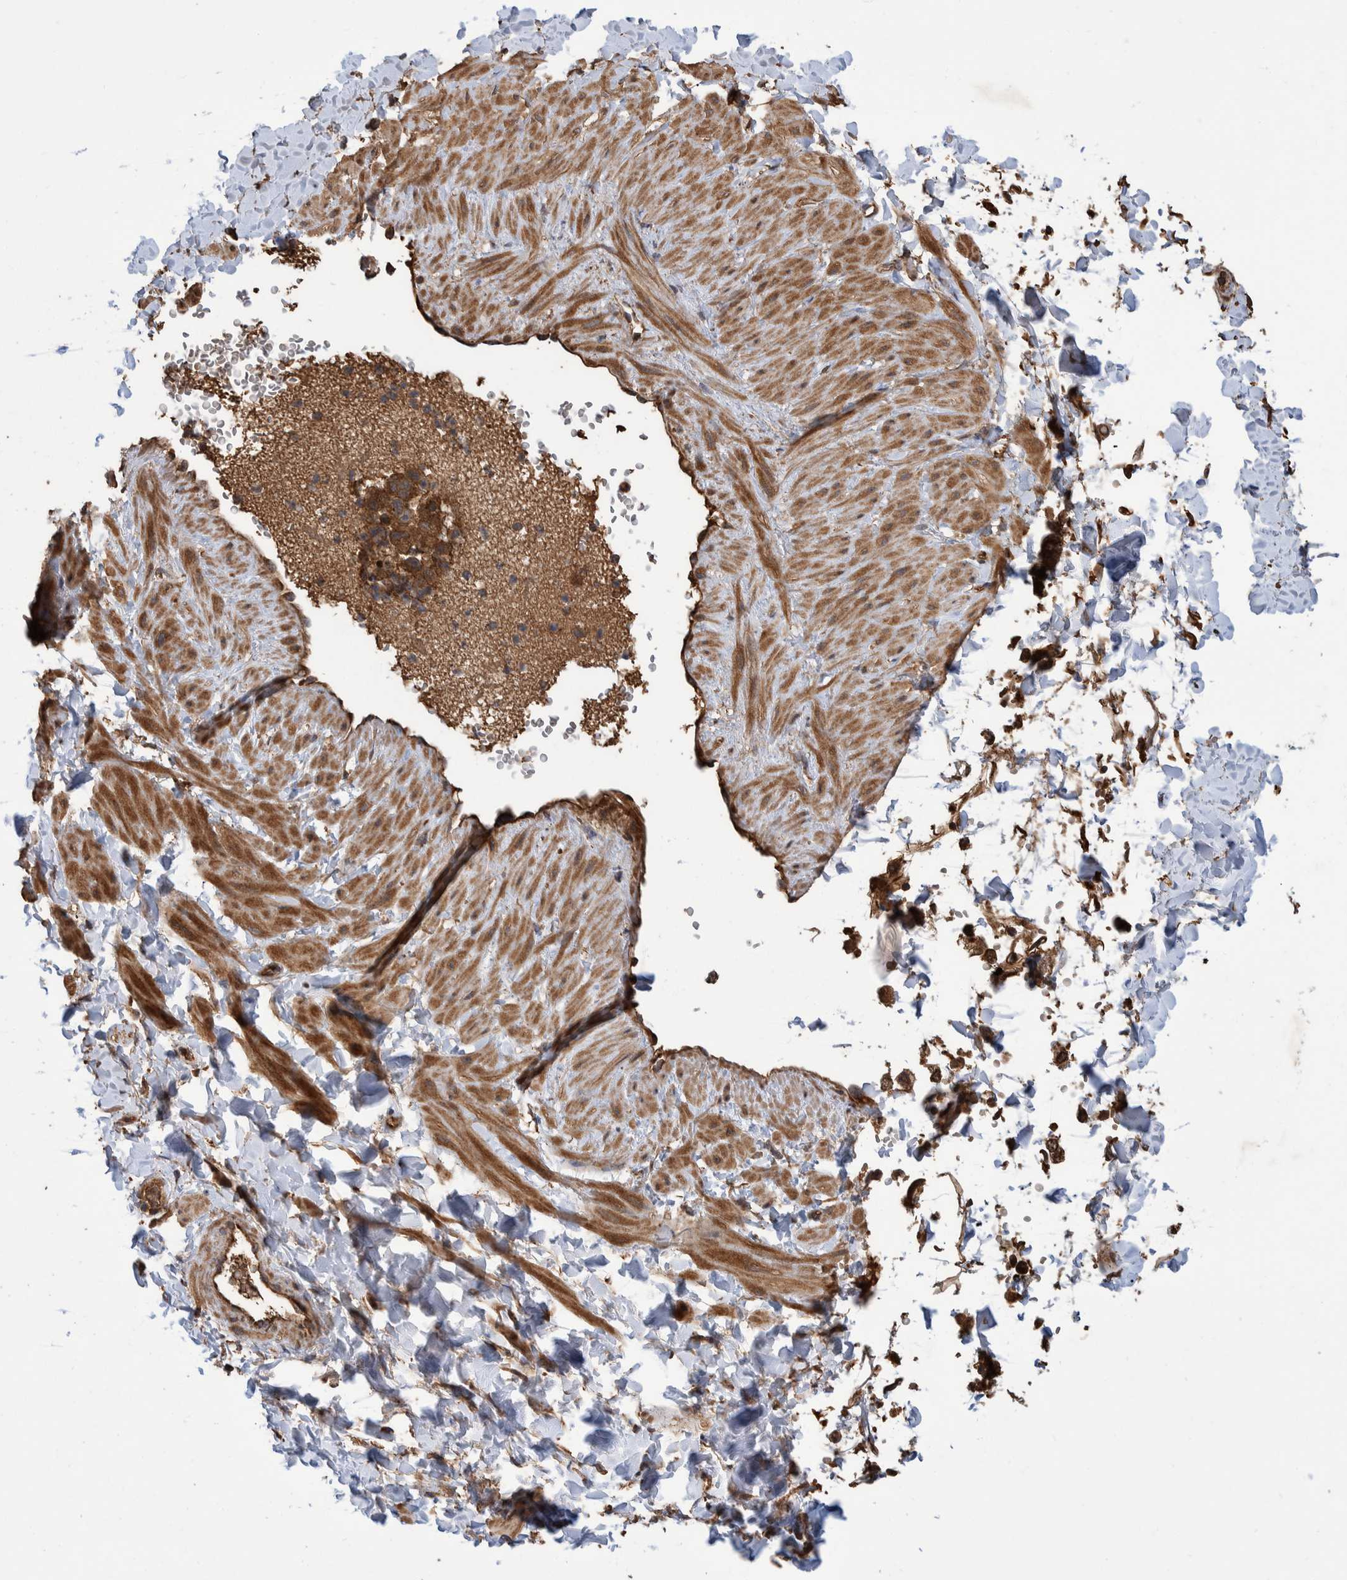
{"staining": {"intensity": "strong", "quantity": ">75%", "location": "cytoplasmic/membranous"}, "tissue": "adipose tissue", "cell_type": "Adipocytes", "image_type": "normal", "snomed": [{"axis": "morphology", "description": "Normal tissue, NOS"}, {"axis": "topography", "description": "Adipose tissue"}, {"axis": "topography", "description": "Vascular tissue"}, {"axis": "topography", "description": "Peripheral nerve tissue"}], "caption": "Strong cytoplasmic/membranous positivity for a protein is present in approximately >75% of adipocytes of benign adipose tissue using immunohistochemistry.", "gene": "VBP1", "patient": {"sex": "male", "age": 25}}